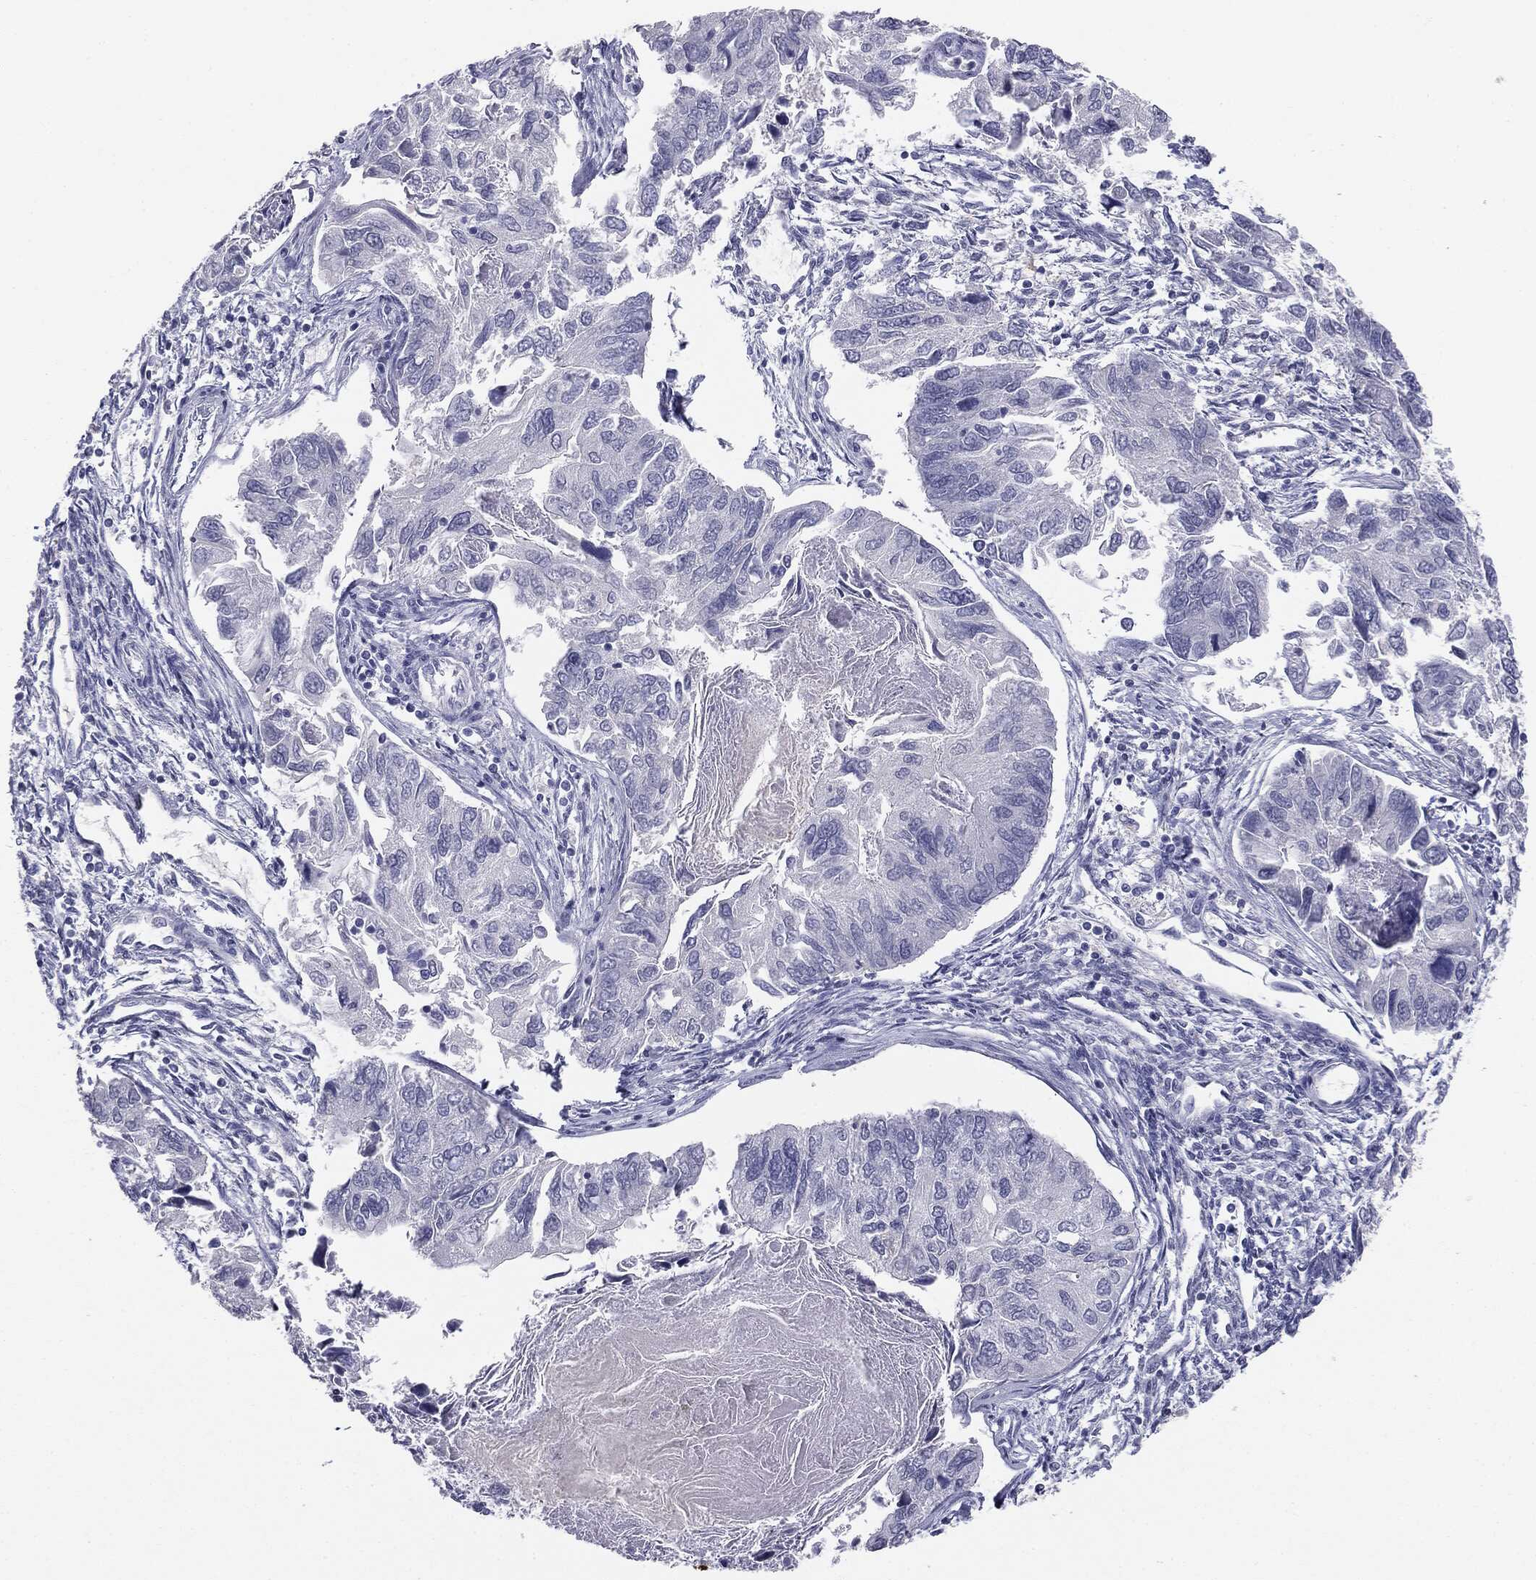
{"staining": {"intensity": "negative", "quantity": "none", "location": "none"}, "tissue": "endometrial cancer", "cell_type": "Tumor cells", "image_type": "cancer", "snomed": [{"axis": "morphology", "description": "Carcinoma, NOS"}, {"axis": "topography", "description": "Uterus"}], "caption": "Immunohistochemistry micrograph of endometrial cancer stained for a protein (brown), which displays no expression in tumor cells.", "gene": "SERPINB4", "patient": {"sex": "female", "age": 76}}